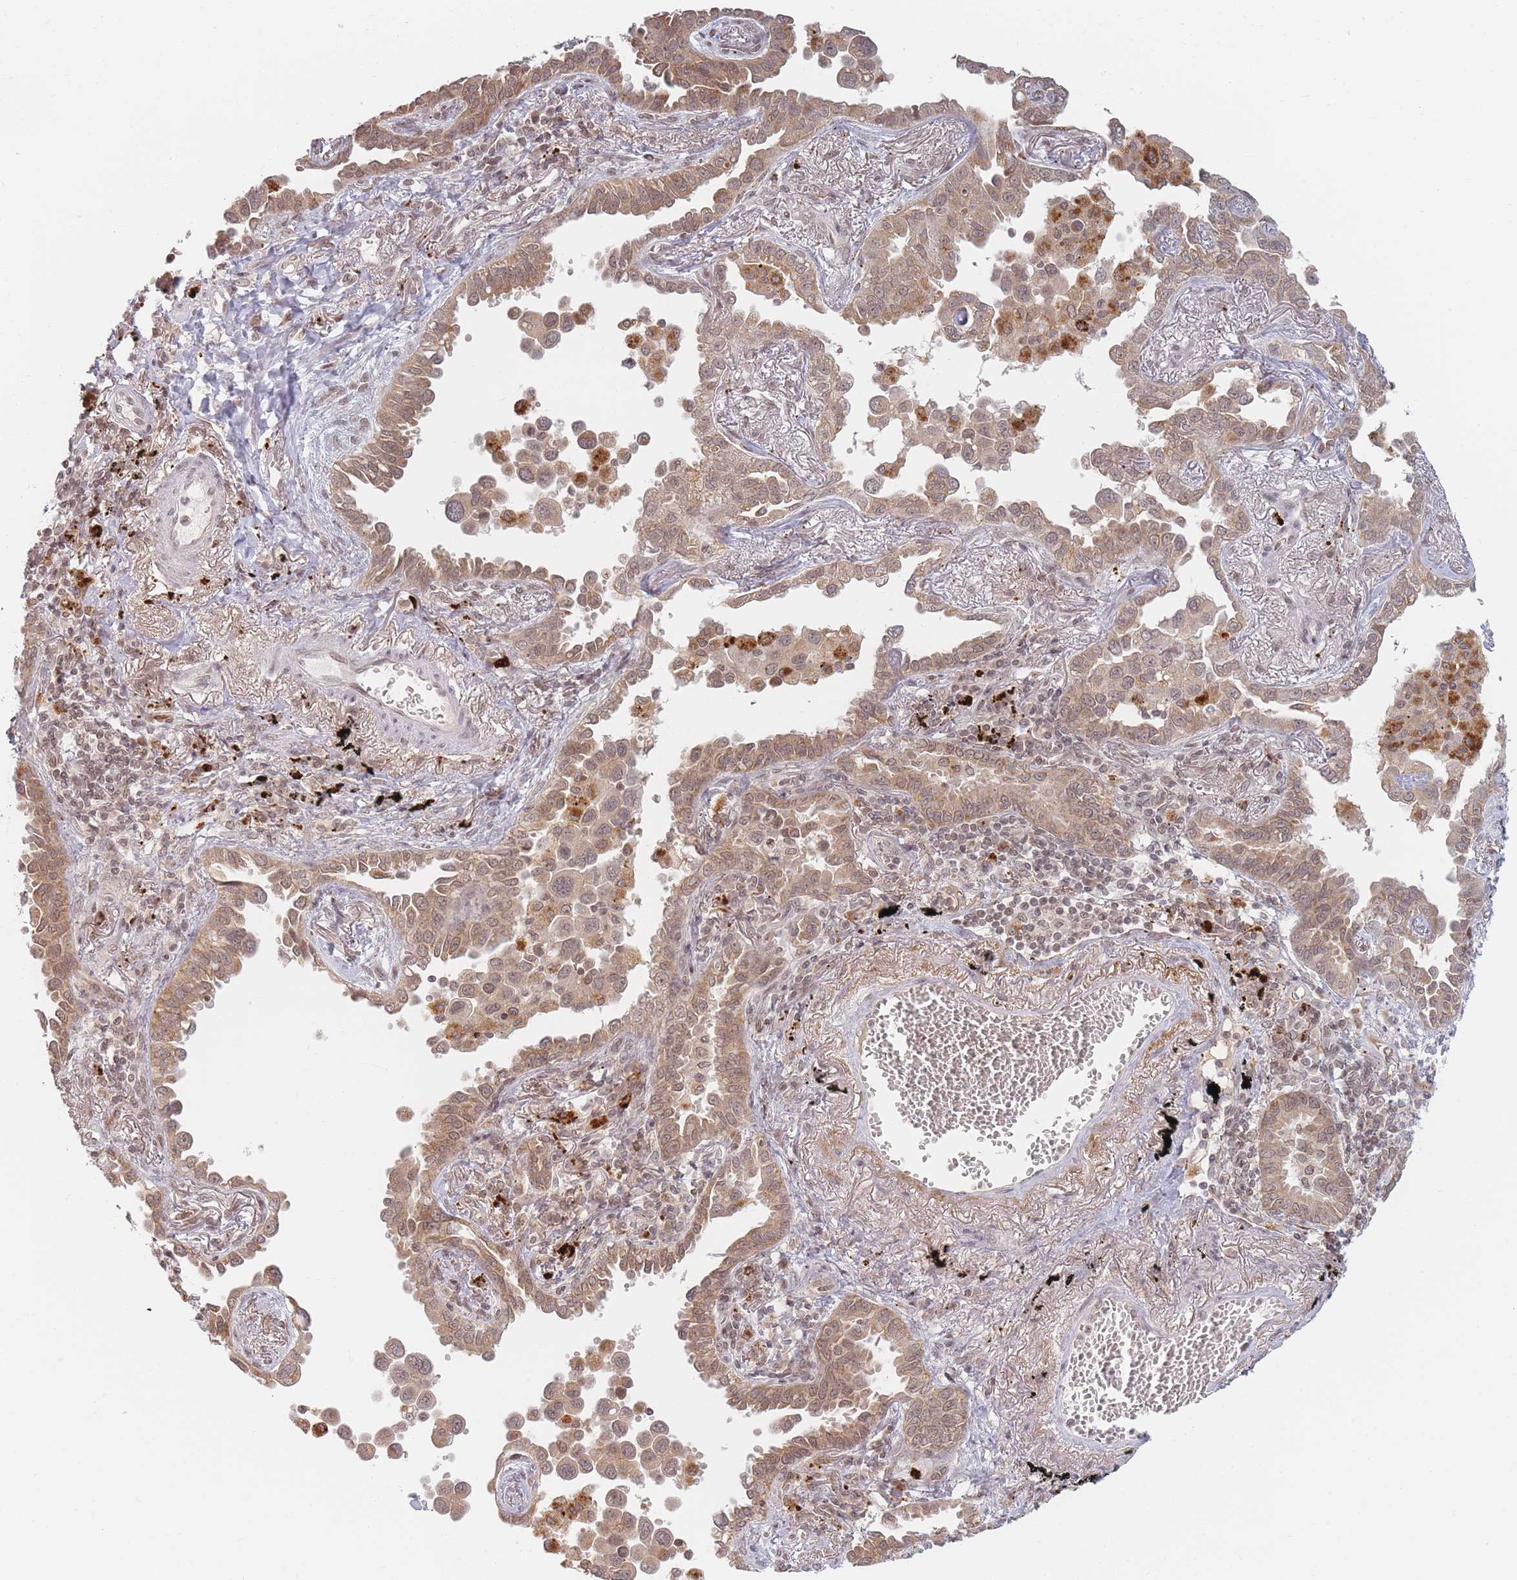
{"staining": {"intensity": "moderate", "quantity": ">75%", "location": "cytoplasmic/membranous,nuclear"}, "tissue": "lung cancer", "cell_type": "Tumor cells", "image_type": "cancer", "snomed": [{"axis": "morphology", "description": "Adenocarcinoma, NOS"}, {"axis": "topography", "description": "Lung"}], "caption": "Moderate cytoplasmic/membranous and nuclear protein positivity is present in approximately >75% of tumor cells in adenocarcinoma (lung).", "gene": "SPATA45", "patient": {"sex": "male", "age": 67}}